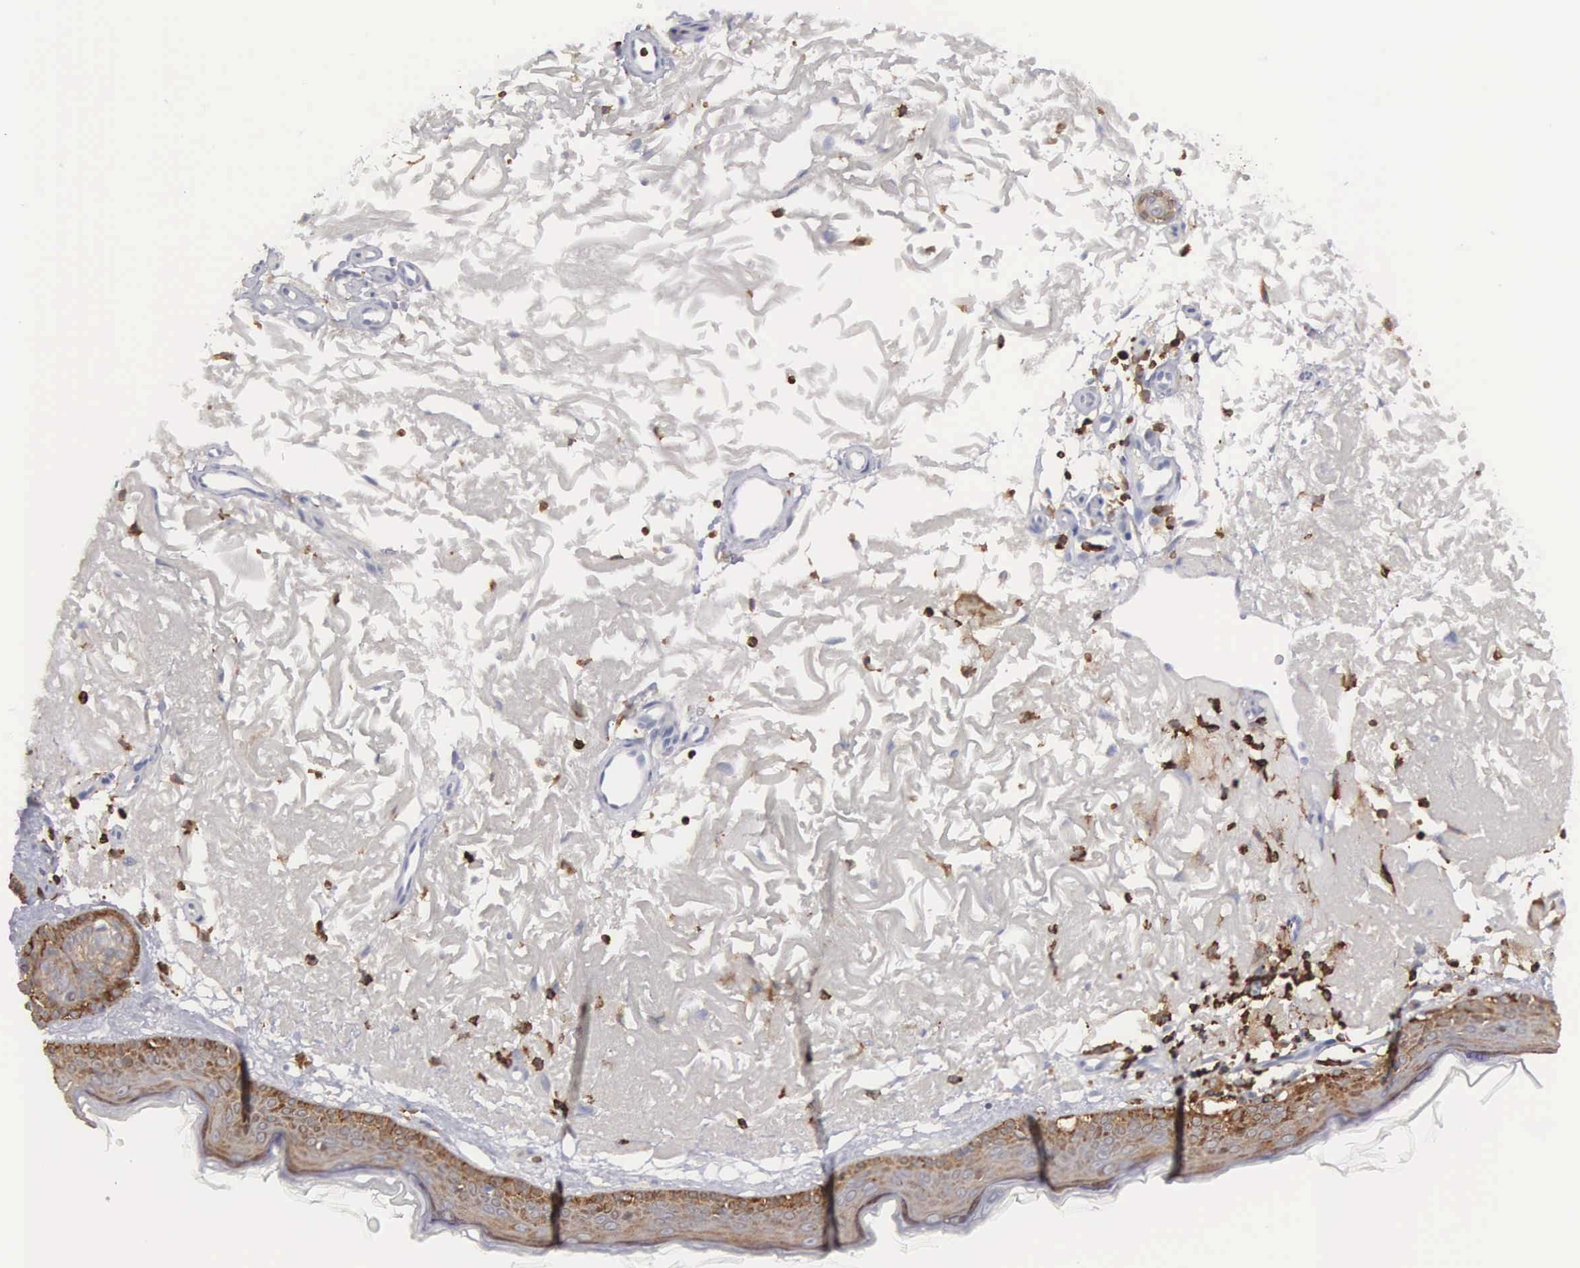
{"staining": {"intensity": "strong", "quantity": ">75%", "location": "cytoplasmic/membranous"}, "tissue": "skin", "cell_type": "Fibroblasts", "image_type": "normal", "snomed": [{"axis": "morphology", "description": "Normal tissue, NOS"}, {"axis": "topography", "description": "Skin"}], "caption": "High-power microscopy captured an IHC image of benign skin, revealing strong cytoplasmic/membranous staining in approximately >75% of fibroblasts.", "gene": "ENSG00000285304", "patient": {"sex": "female", "age": 90}}